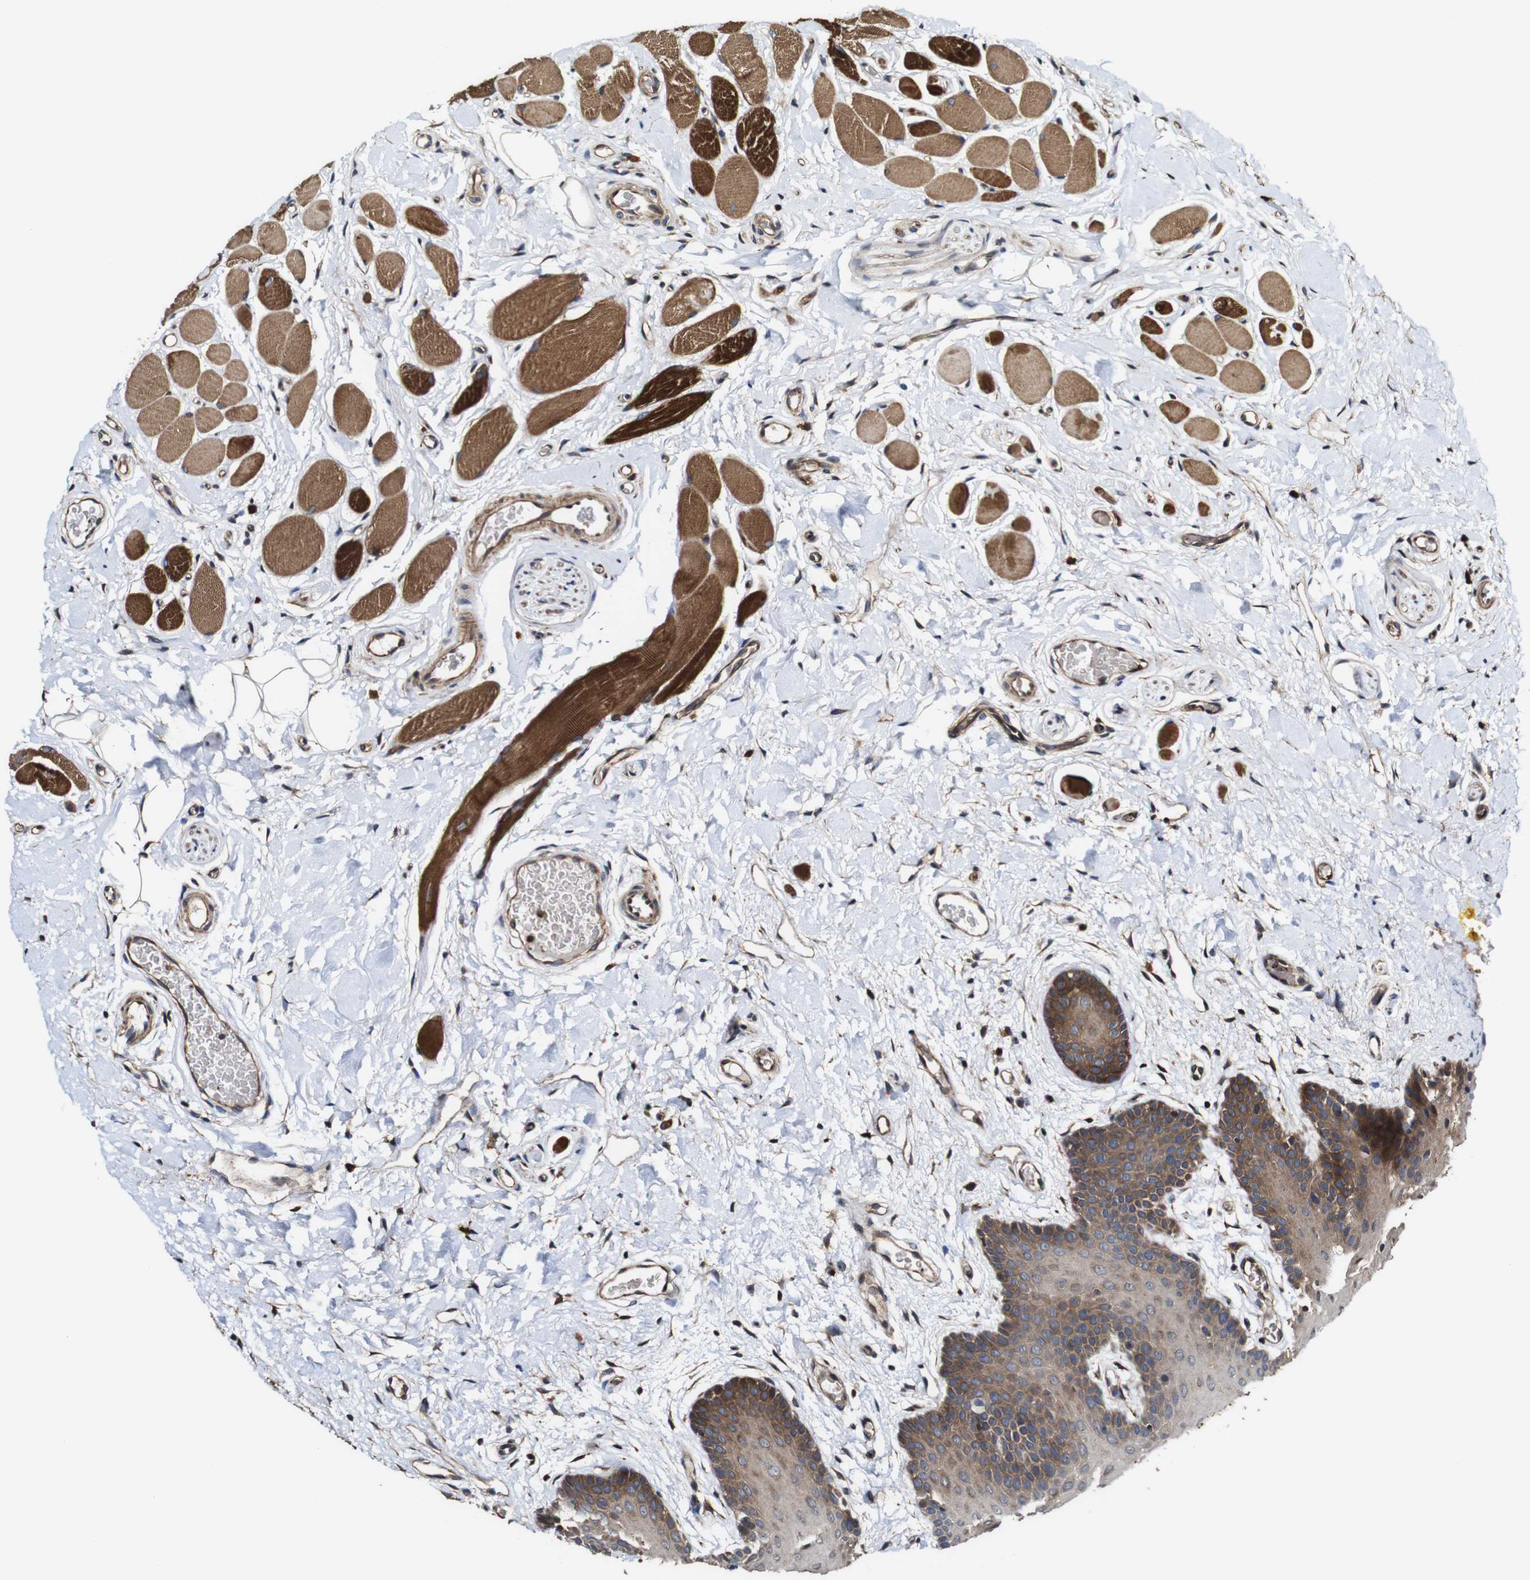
{"staining": {"intensity": "moderate", "quantity": ">75%", "location": "cytoplasmic/membranous"}, "tissue": "oral mucosa", "cell_type": "Squamous epithelial cells", "image_type": "normal", "snomed": [{"axis": "morphology", "description": "Normal tissue, NOS"}, {"axis": "topography", "description": "Oral tissue"}], "caption": "Immunohistochemical staining of benign oral mucosa reveals medium levels of moderate cytoplasmic/membranous staining in approximately >75% of squamous epithelial cells. (brown staining indicates protein expression, while blue staining denotes nuclei).", "gene": "TNIK", "patient": {"sex": "male", "age": 54}}